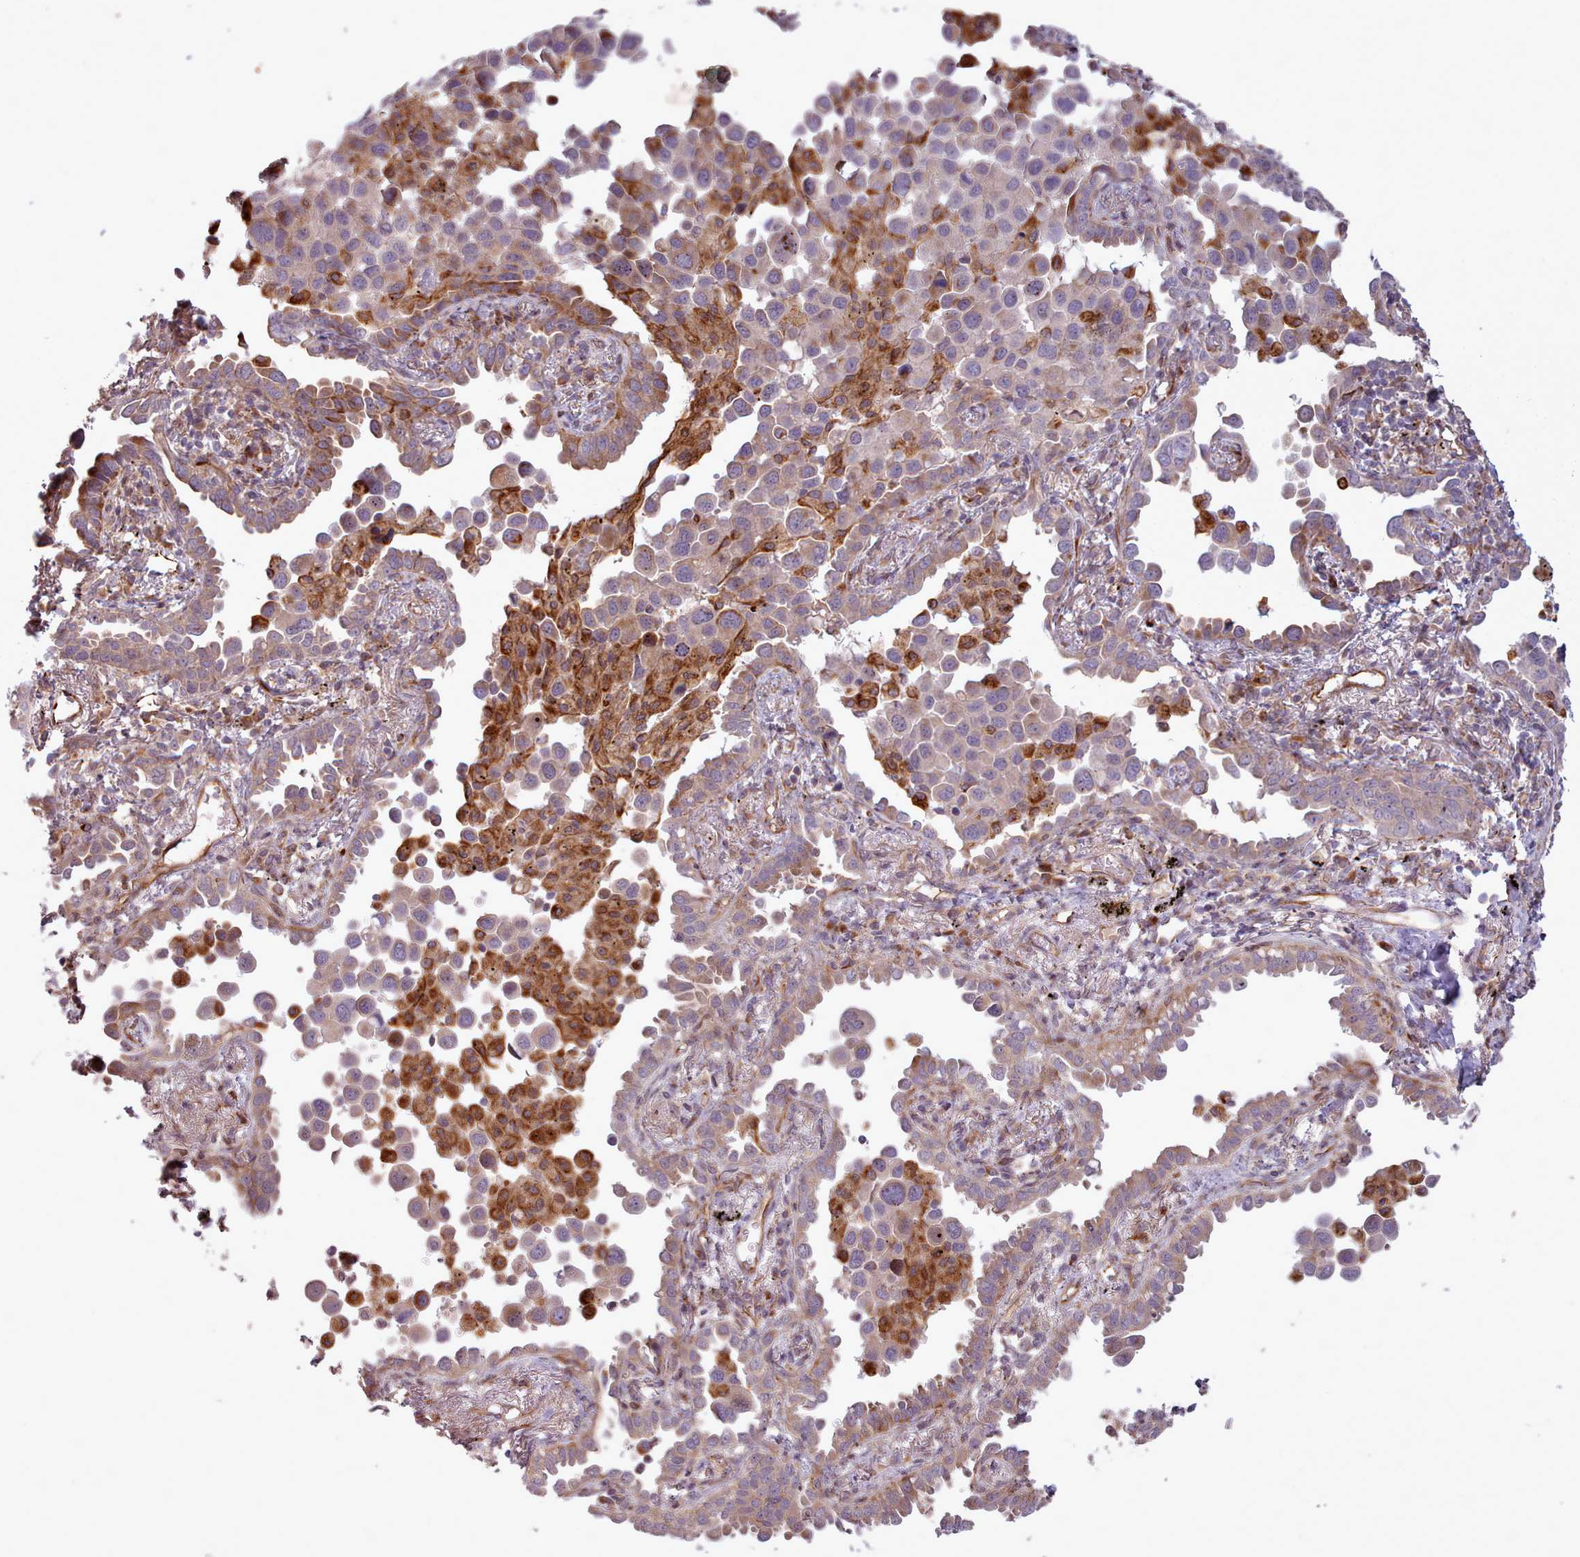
{"staining": {"intensity": "negative", "quantity": "none", "location": "none"}, "tissue": "lung cancer", "cell_type": "Tumor cells", "image_type": "cancer", "snomed": [{"axis": "morphology", "description": "Adenocarcinoma, NOS"}, {"axis": "topography", "description": "Lung"}], "caption": "Immunohistochemistry (IHC) micrograph of lung adenocarcinoma stained for a protein (brown), which shows no positivity in tumor cells. The staining is performed using DAB brown chromogen with nuclei counter-stained in using hematoxylin.", "gene": "GBGT1", "patient": {"sex": "male", "age": 67}}